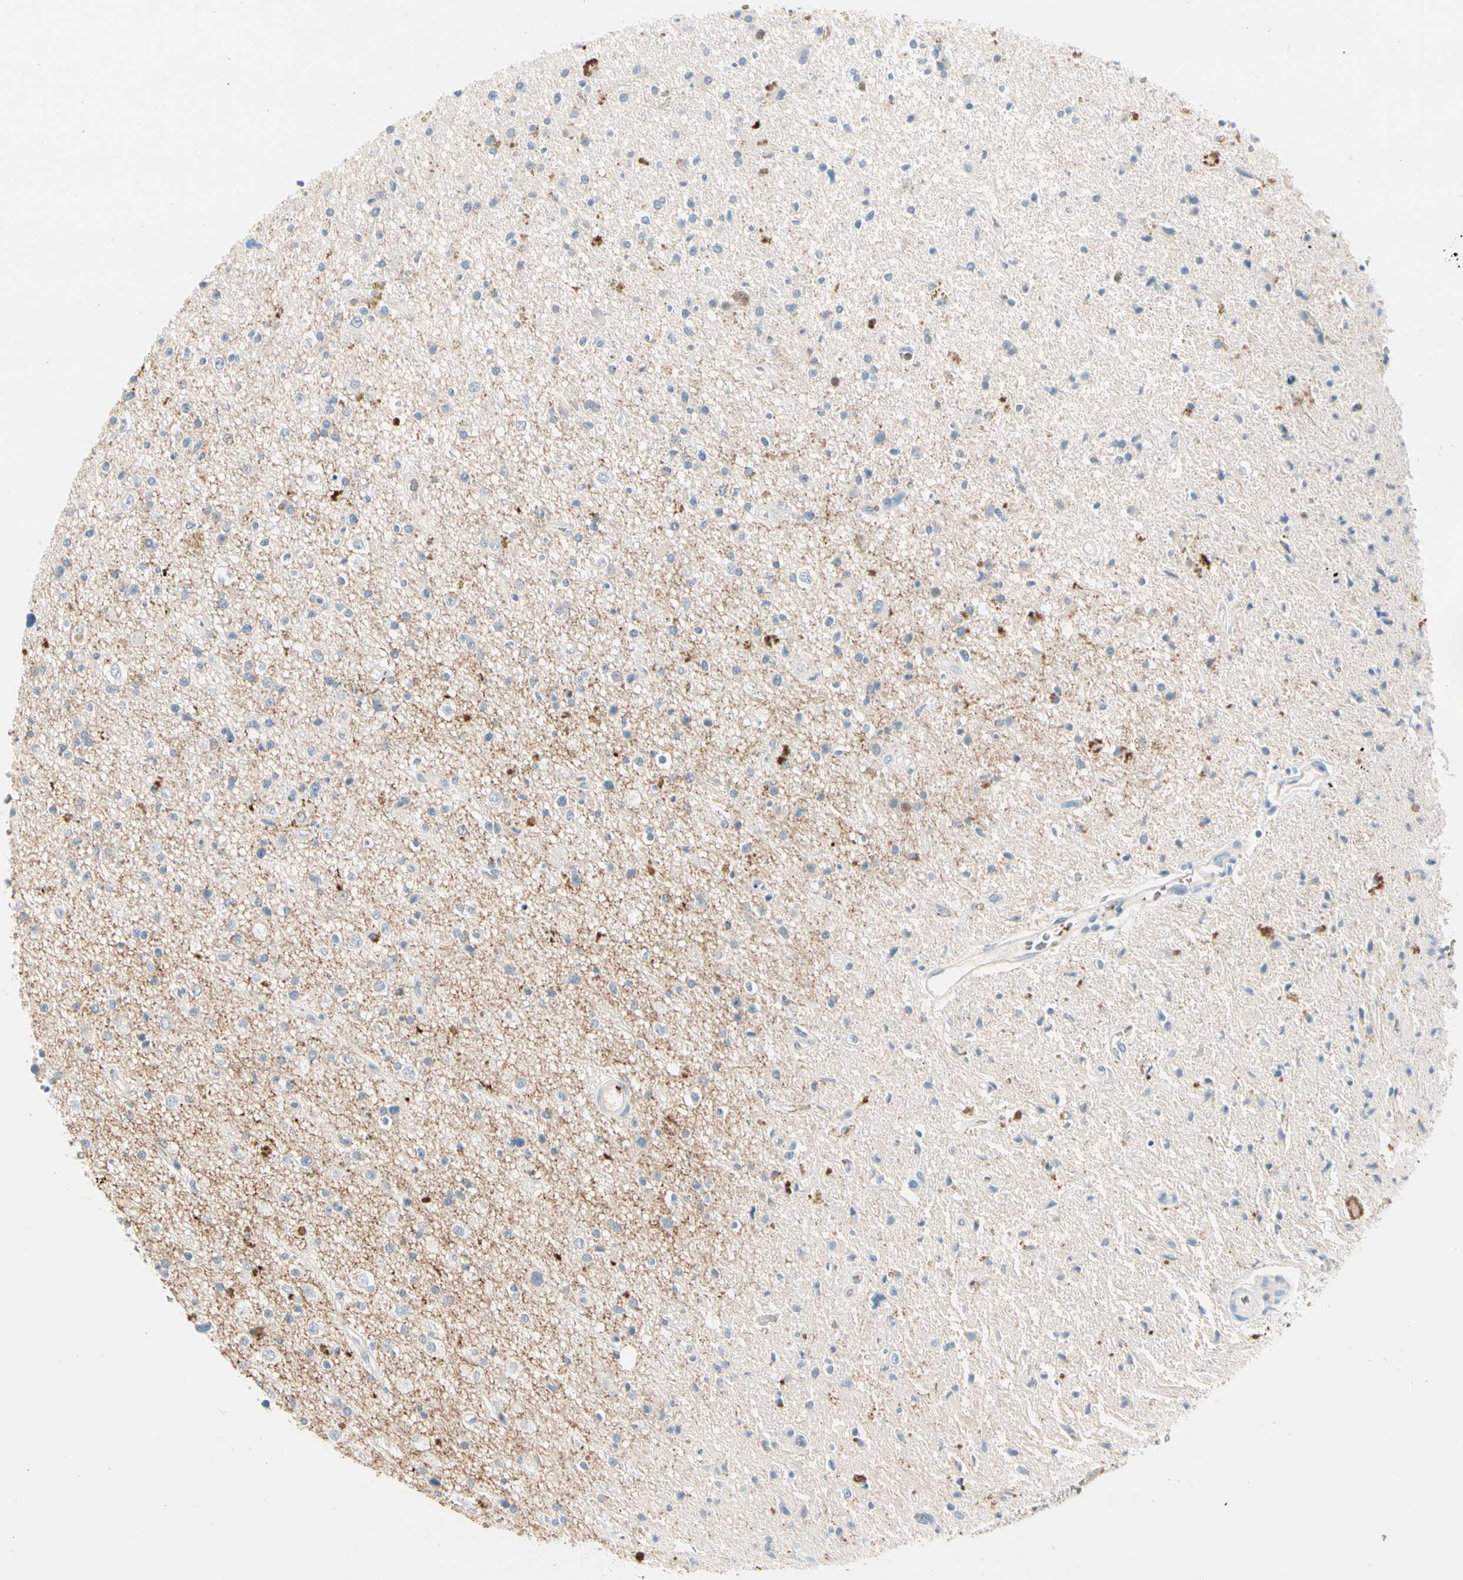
{"staining": {"intensity": "negative", "quantity": "none", "location": "none"}, "tissue": "glioma", "cell_type": "Tumor cells", "image_type": "cancer", "snomed": [{"axis": "morphology", "description": "Glioma, malignant, High grade"}, {"axis": "topography", "description": "Brain"}], "caption": "Immunohistochemistry photomicrograph of human glioma stained for a protein (brown), which displays no staining in tumor cells.", "gene": "CA1", "patient": {"sex": "male", "age": 33}}